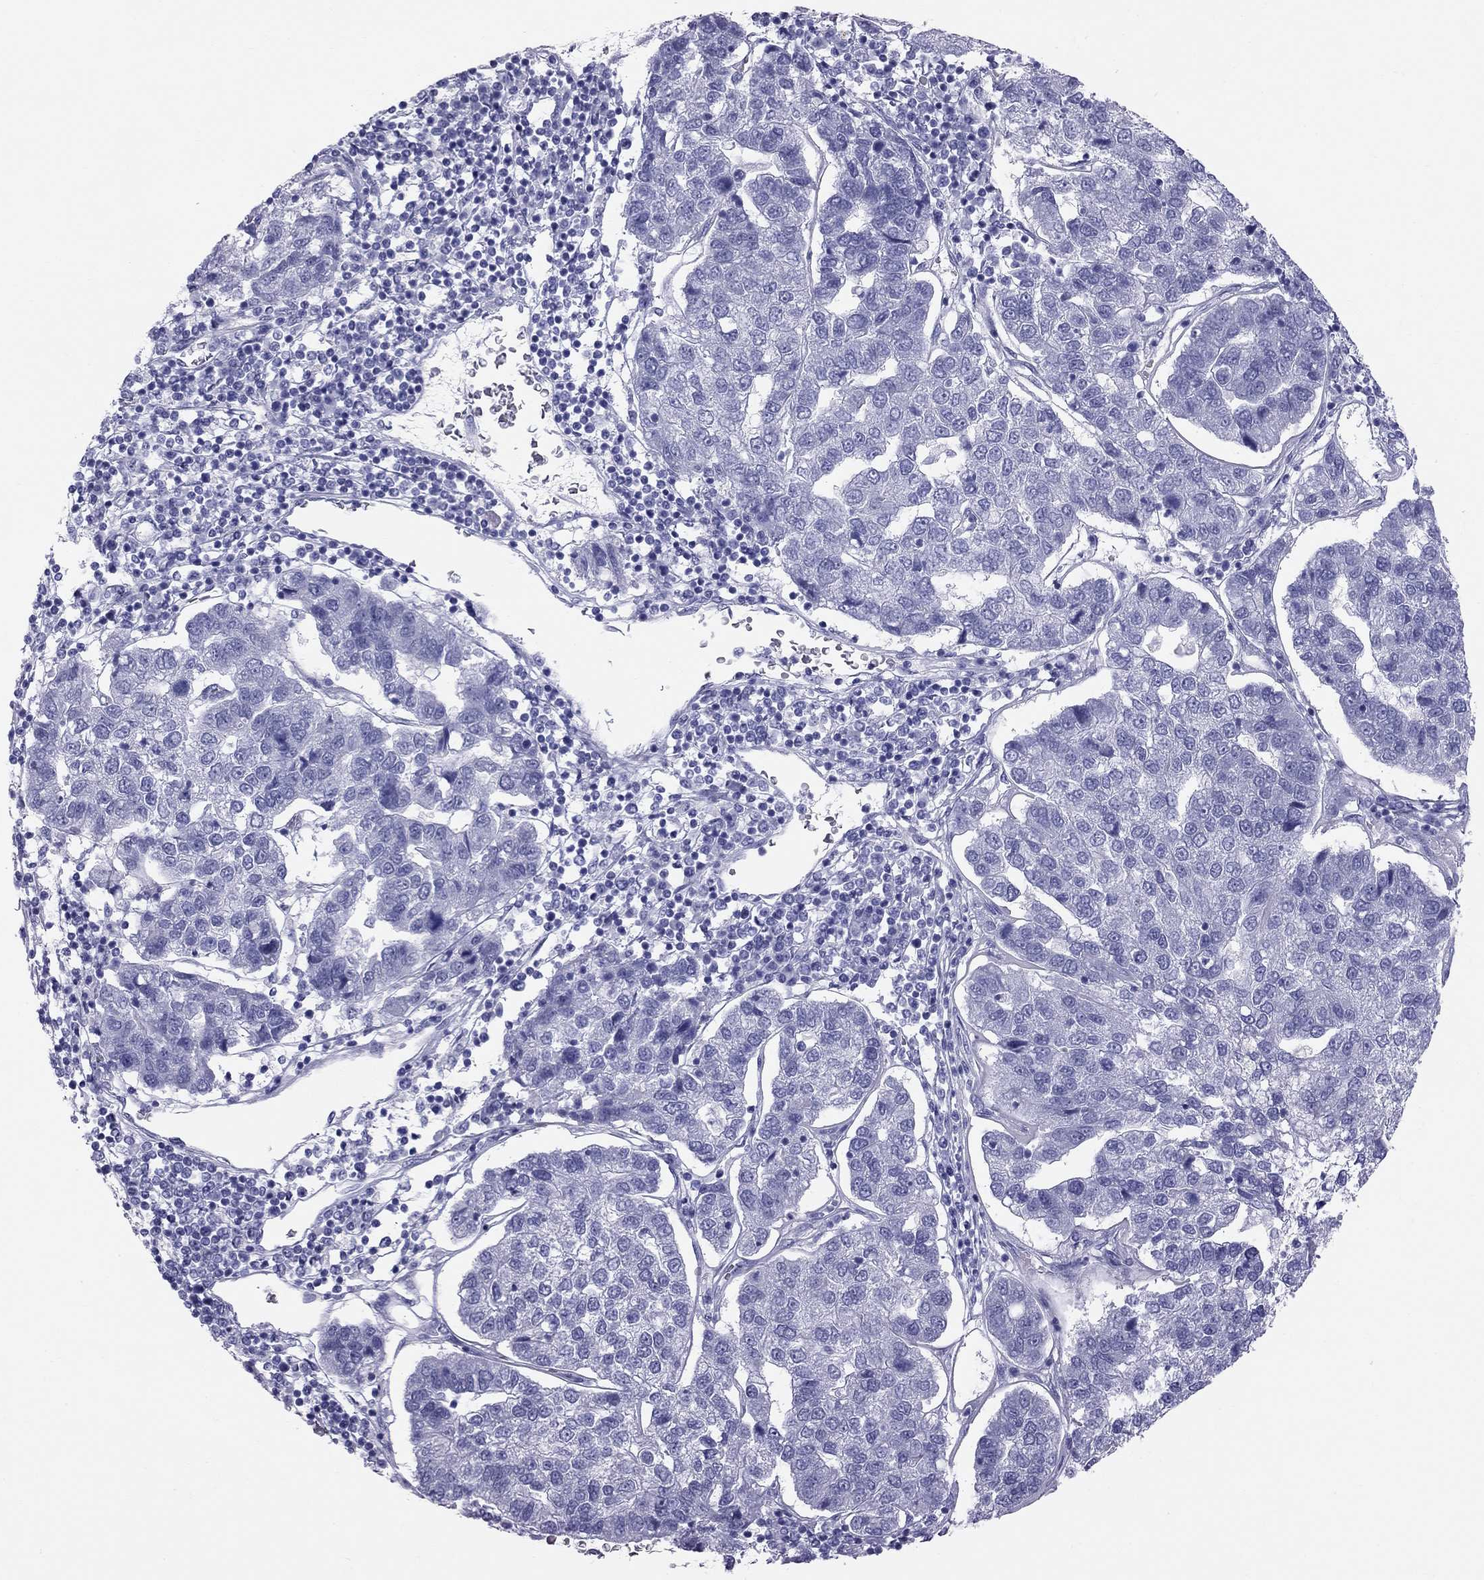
{"staining": {"intensity": "negative", "quantity": "none", "location": "none"}, "tissue": "pancreatic cancer", "cell_type": "Tumor cells", "image_type": "cancer", "snomed": [{"axis": "morphology", "description": "Adenocarcinoma, NOS"}, {"axis": "topography", "description": "Pancreas"}], "caption": "IHC of human pancreatic cancer (adenocarcinoma) demonstrates no expression in tumor cells.", "gene": "TRPM3", "patient": {"sex": "female", "age": 61}}